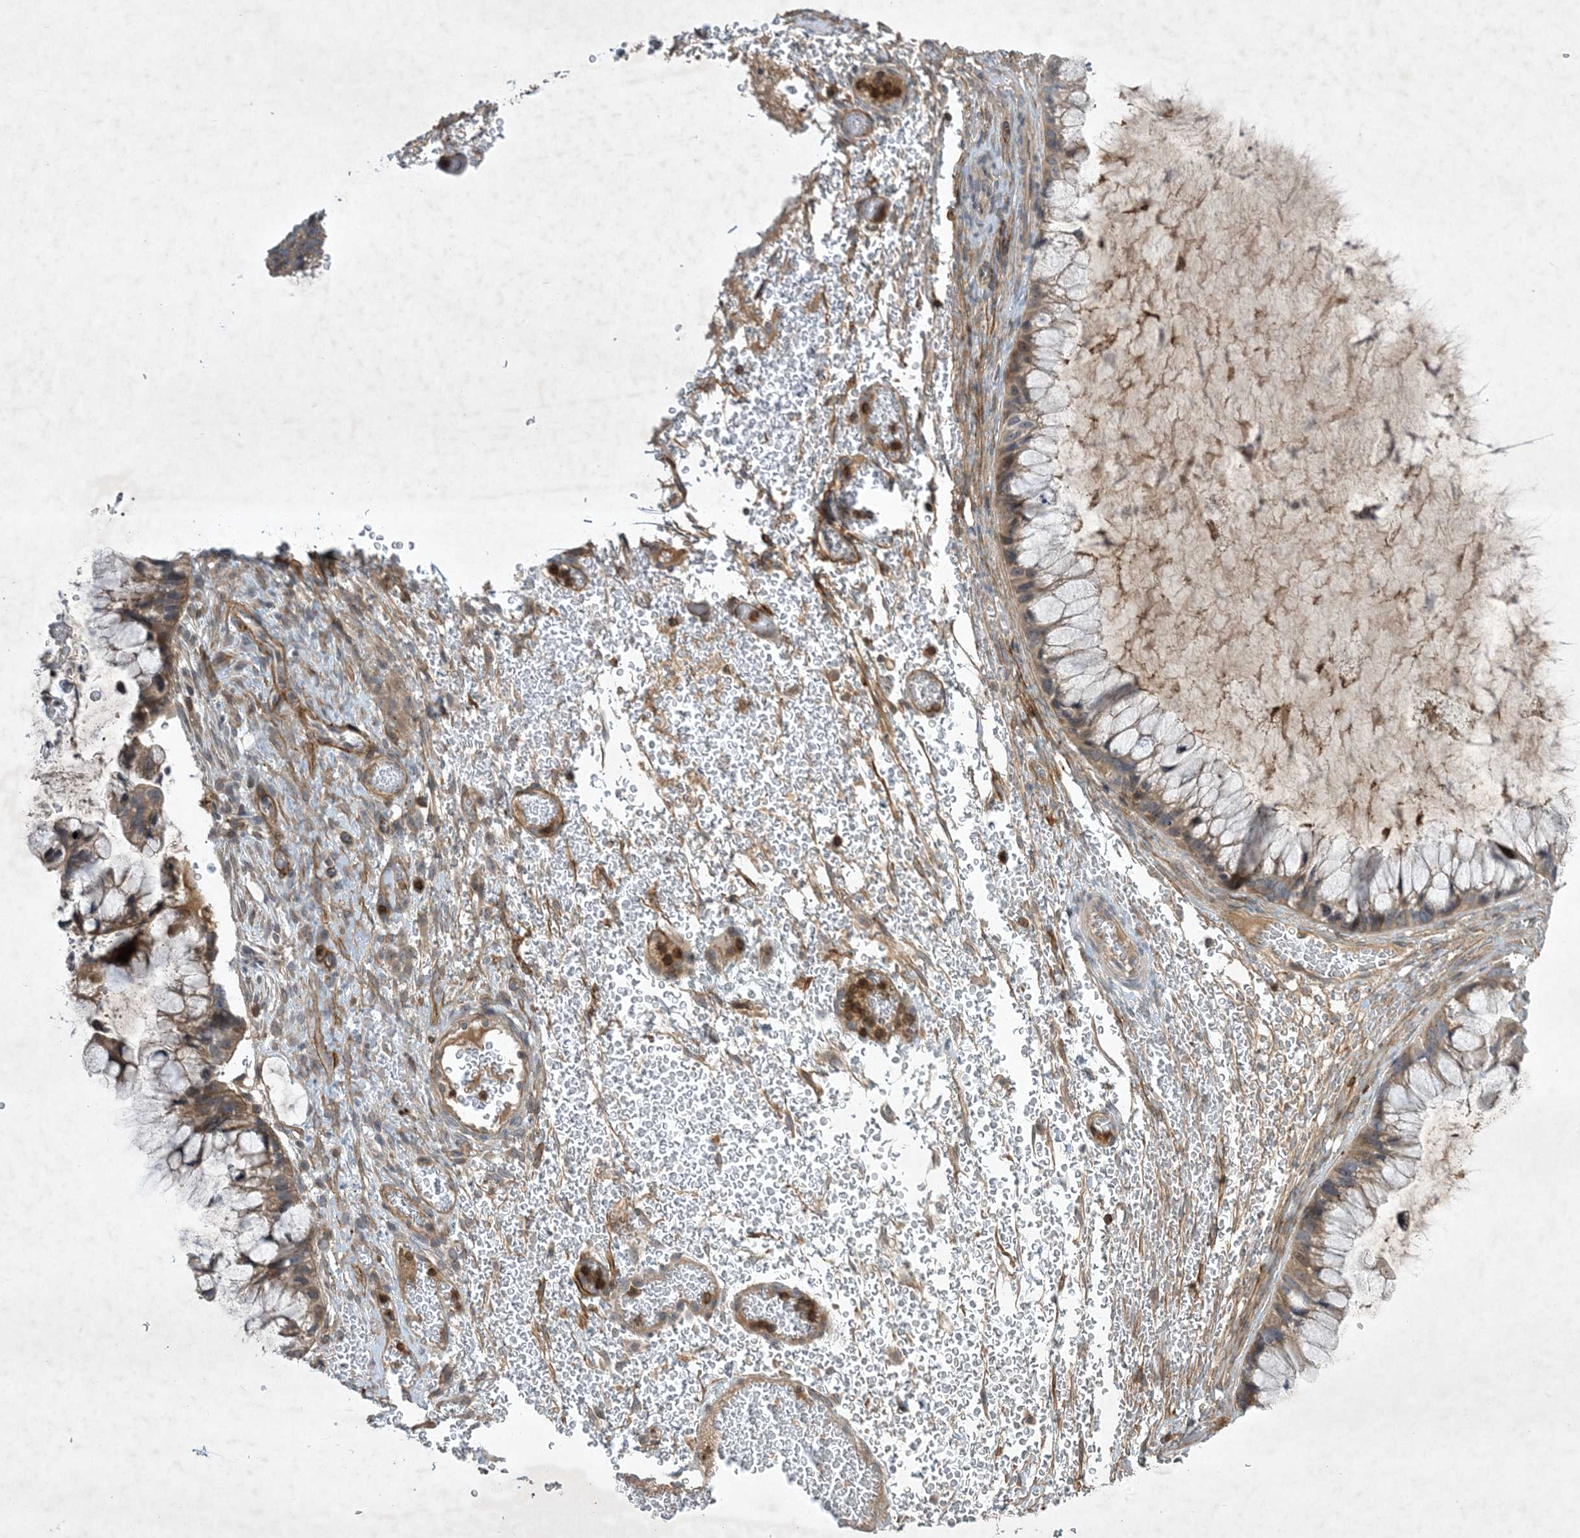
{"staining": {"intensity": "moderate", "quantity": ">75%", "location": "cytoplasmic/membranous"}, "tissue": "ovarian cancer", "cell_type": "Tumor cells", "image_type": "cancer", "snomed": [{"axis": "morphology", "description": "Cystadenocarcinoma, mucinous, NOS"}, {"axis": "topography", "description": "Ovary"}], "caption": "A high-resolution photomicrograph shows immunohistochemistry (IHC) staining of ovarian mucinous cystadenocarcinoma, which displays moderate cytoplasmic/membranous staining in approximately >75% of tumor cells.", "gene": "AK9", "patient": {"sex": "female", "age": 37}}